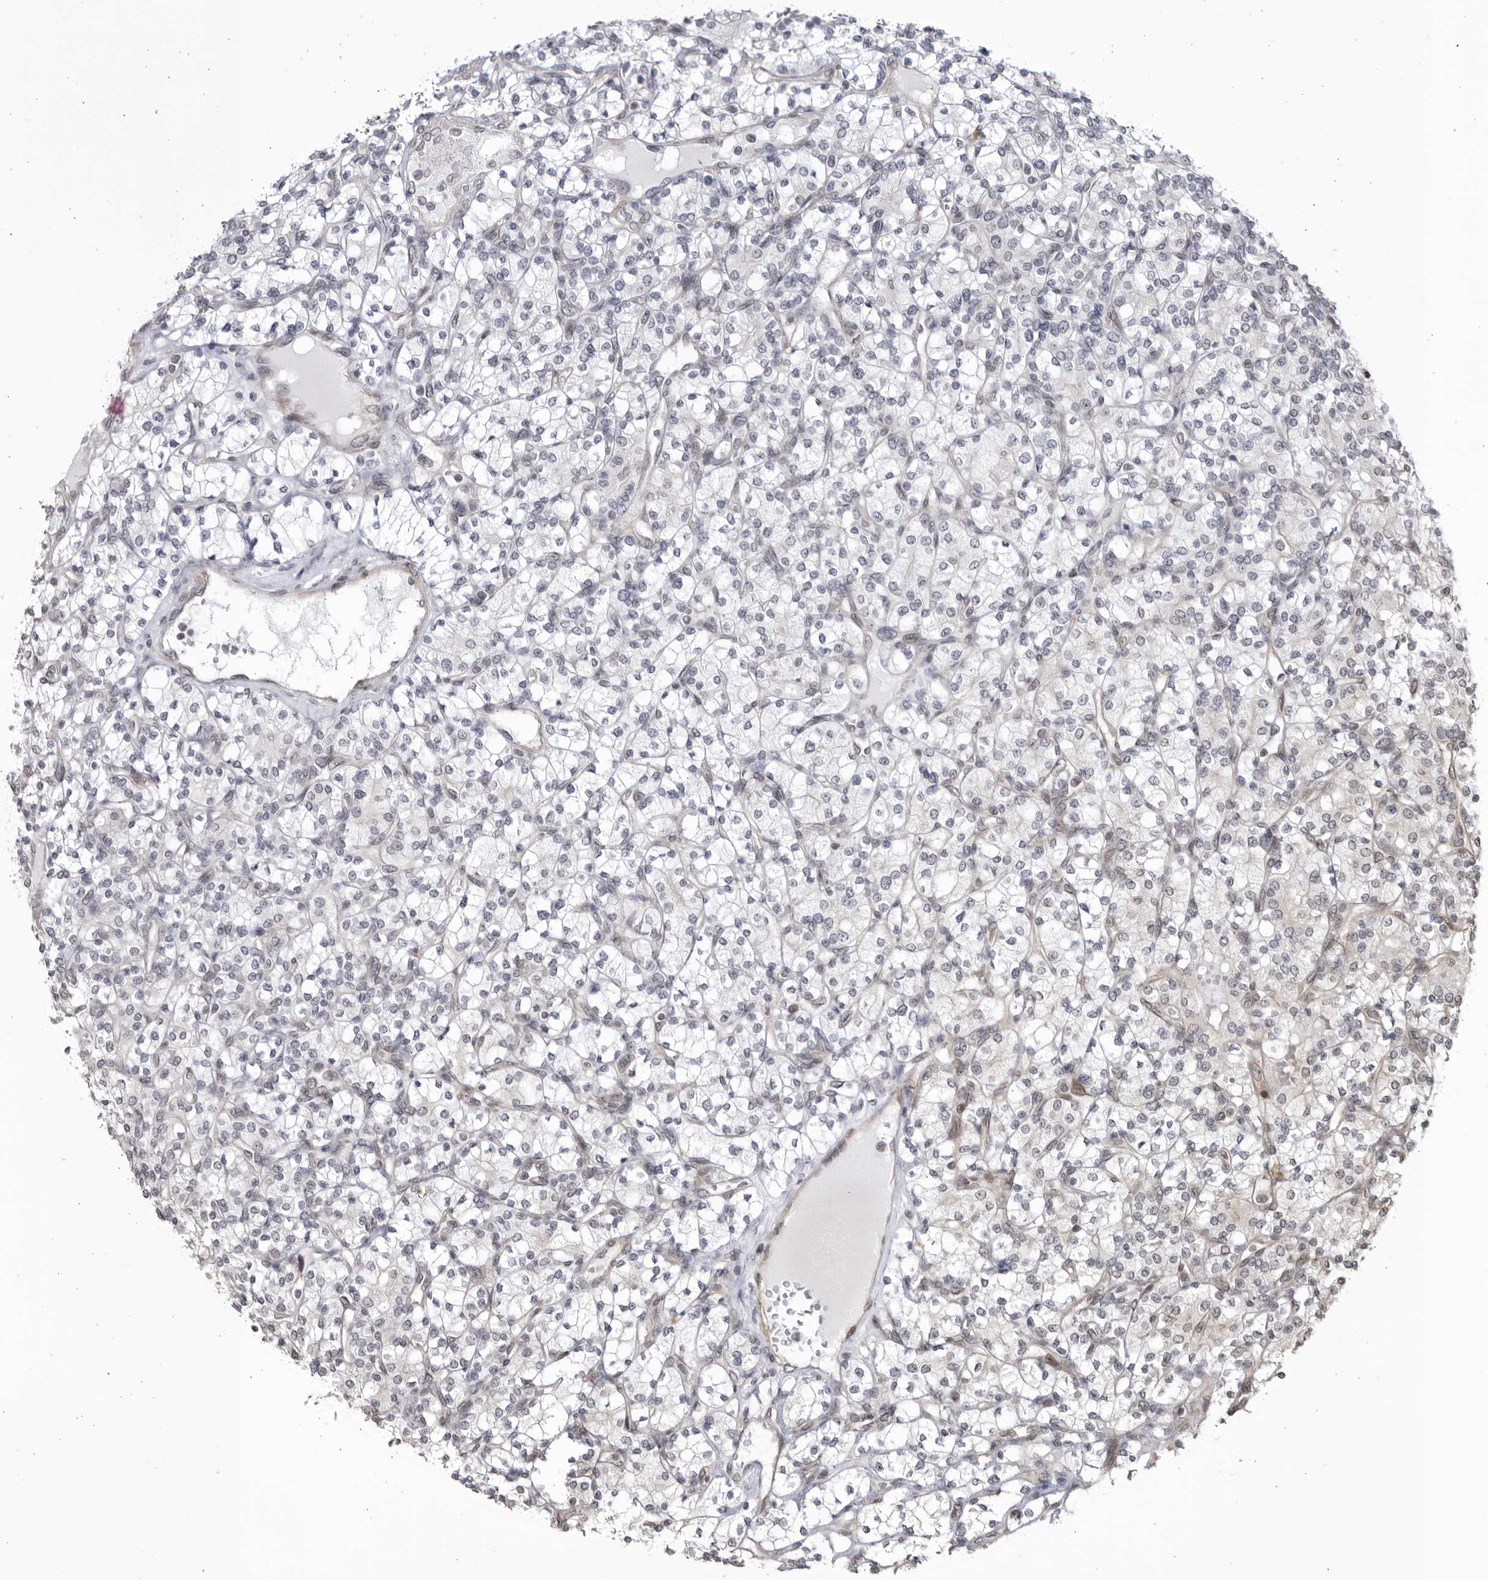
{"staining": {"intensity": "negative", "quantity": "none", "location": "none"}, "tissue": "renal cancer", "cell_type": "Tumor cells", "image_type": "cancer", "snomed": [{"axis": "morphology", "description": "Adenocarcinoma, NOS"}, {"axis": "topography", "description": "Kidney"}], "caption": "Immunohistochemistry (IHC) of human renal cancer exhibits no expression in tumor cells.", "gene": "CNBD1", "patient": {"sex": "male", "age": 77}}